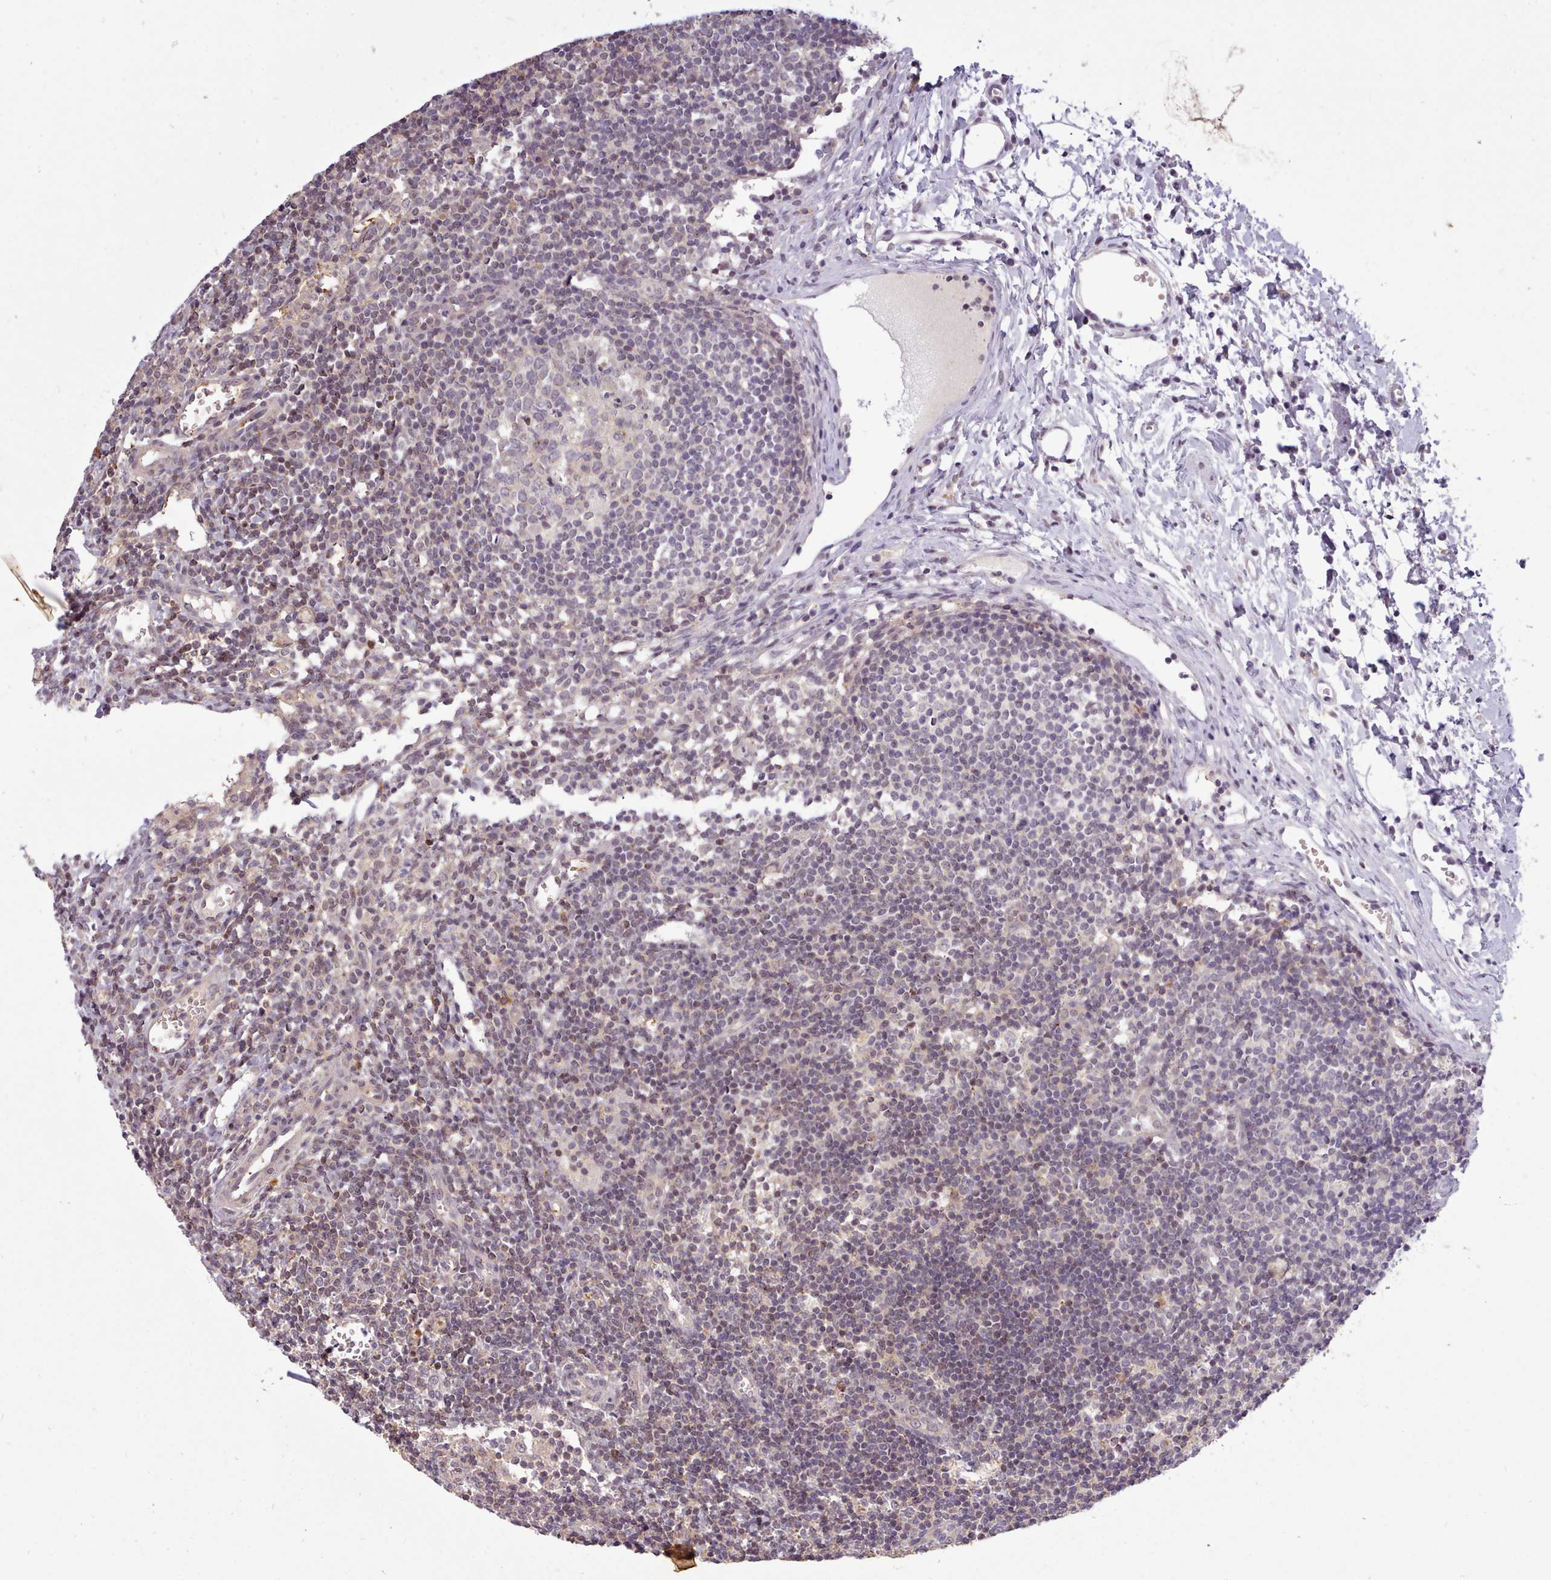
{"staining": {"intensity": "moderate", "quantity": "<25%", "location": "cytoplasmic/membranous"}, "tissue": "lymph node", "cell_type": "Germinal center cells", "image_type": "normal", "snomed": [{"axis": "morphology", "description": "Normal tissue, NOS"}, {"axis": "topography", "description": "Lymph node"}], "caption": "Protein expression analysis of unremarkable human lymph node reveals moderate cytoplasmic/membranous expression in about <25% of germinal center cells. Using DAB (3,3'-diaminobenzidine) (brown) and hematoxylin (blue) stains, captured at high magnification using brightfield microscopy.", "gene": "ARL17A", "patient": {"sex": "female", "age": 37}}